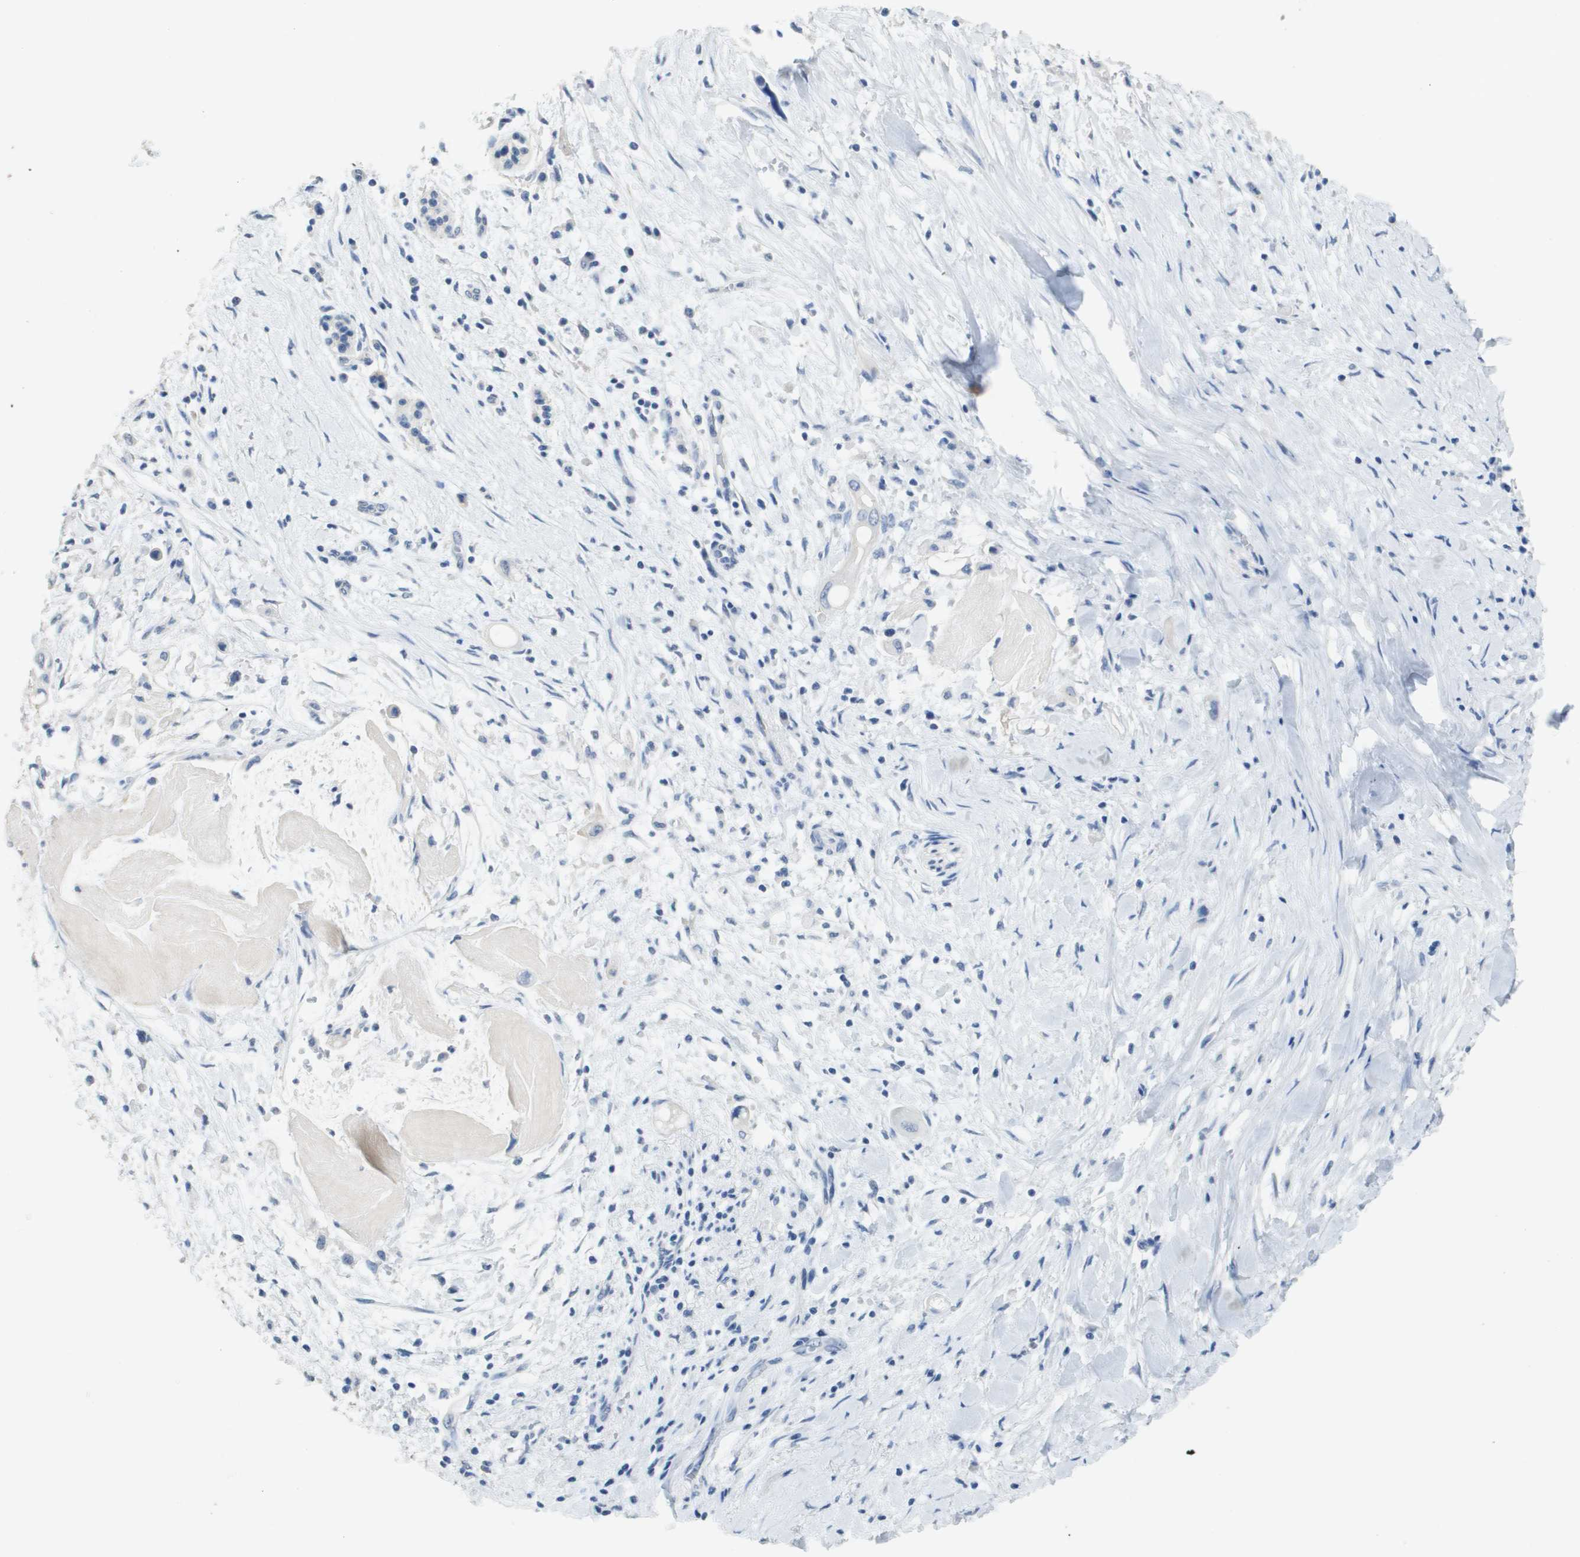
{"staining": {"intensity": "negative", "quantity": "none", "location": "none"}, "tissue": "pancreatic cancer", "cell_type": "Tumor cells", "image_type": "cancer", "snomed": [{"axis": "morphology", "description": "Adenocarcinoma, NOS"}, {"axis": "topography", "description": "Pancreas"}], "caption": "This histopathology image is of pancreatic cancer (adenocarcinoma) stained with IHC to label a protein in brown with the nuclei are counter-stained blue. There is no expression in tumor cells.", "gene": "MT3", "patient": {"sex": "male", "age": 55}}